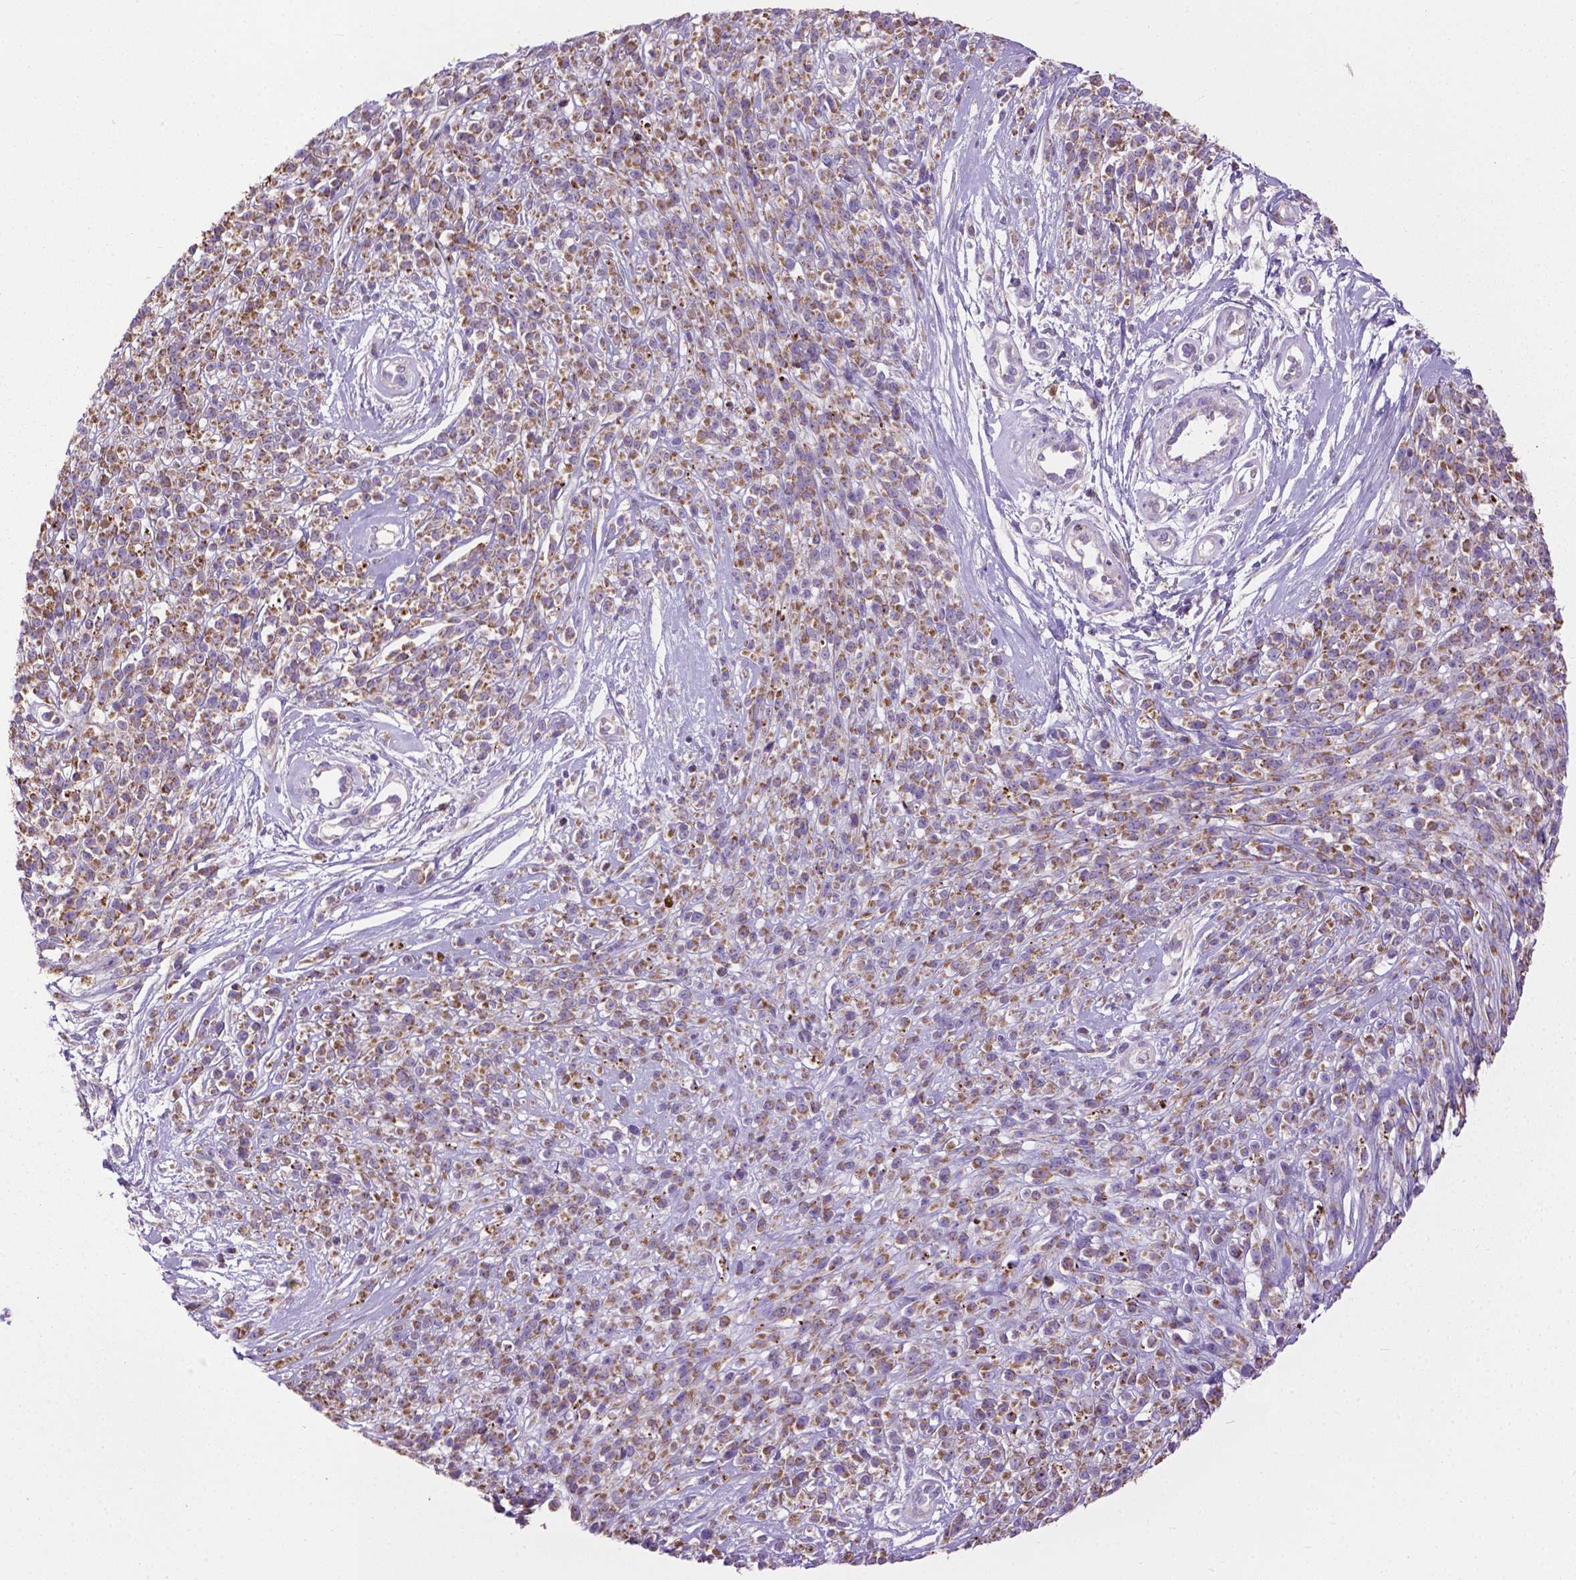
{"staining": {"intensity": "moderate", "quantity": ">75%", "location": "cytoplasmic/membranous"}, "tissue": "melanoma", "cell_type": "Tumor cells", "image_type": "cancer", "snomed": [{"axis": "morphology", "description": "Malignant melanoma, NOS"}, {"axis": "topography", "description": "Skin"}, {"axis": "topography", "description": "Skin of trunk"}], "caption": "This image exhibits melanoma stained with IHC to label a protein in brown. The cytoplasmic/membranous of tumor cells show moderate positivity for the protein. Nuclei are counter-stained blue.", "gene": "VDAC1", "patient": {"sex": "male", "age": 74}}